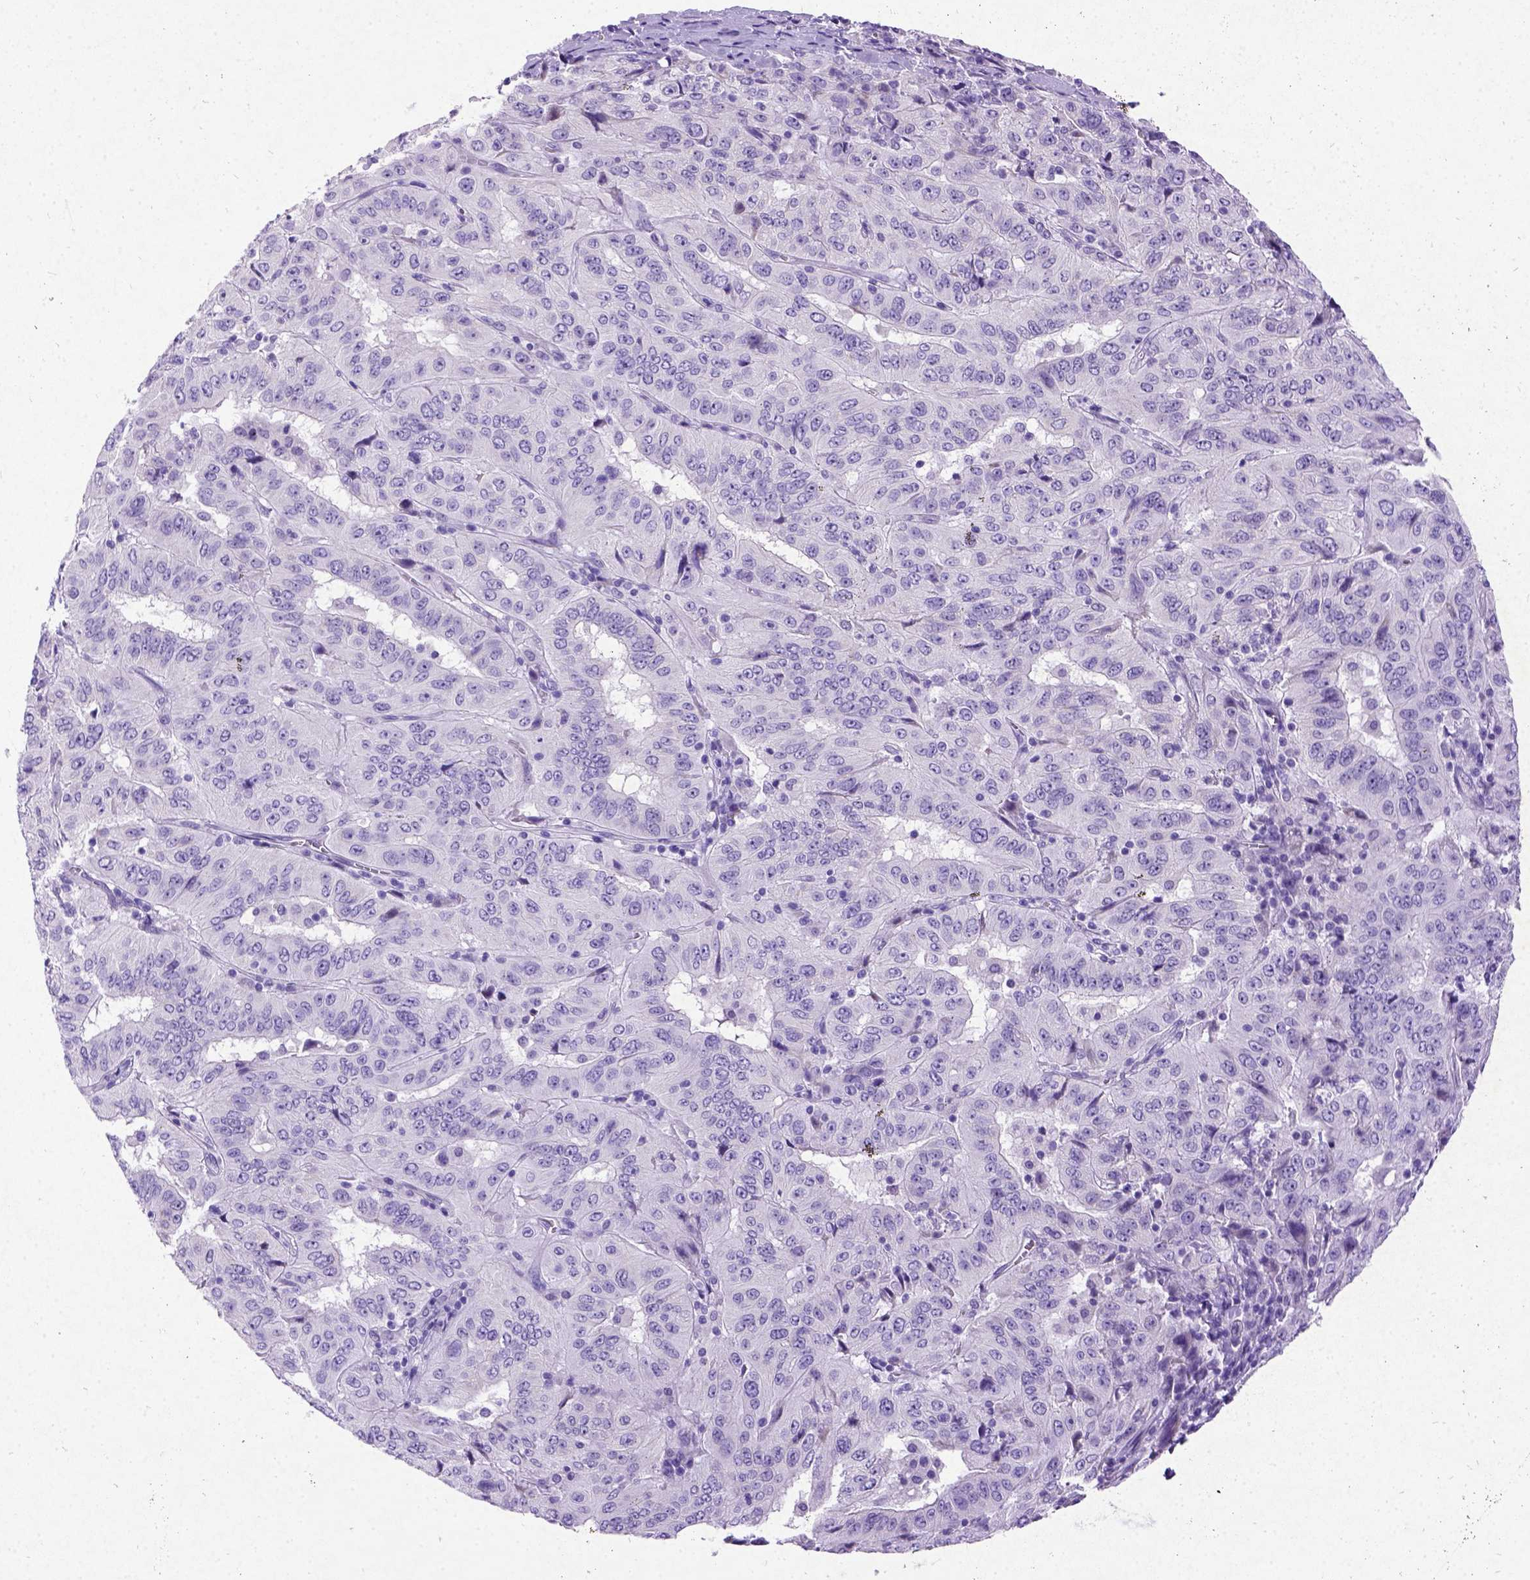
{"staining": {"intensity": "negative", "quantity": "none", "location": "none"}, "tissue": "pancreatic cancer", "cell_type": "Tumor cells", "image_type": "cancer", "snomed": [{"axis": "morphology", "description": "Adenocarcinoma, NOS"}, {"axis": "topography", "description": "Pancreas"}], "caption": "Immunohistochemistry (IHC) histopathology image of neoplastic tissue: pancreatic adenocarcinoma stained with DAB demonstrates no significant protein positivity in tumor cells. The staining is performed using DAB brown chromogen with nuclei counter-stained in using hematoxylin.", "gene": "NEUROD4", "patient": {"sex": "male", "age": 63}}